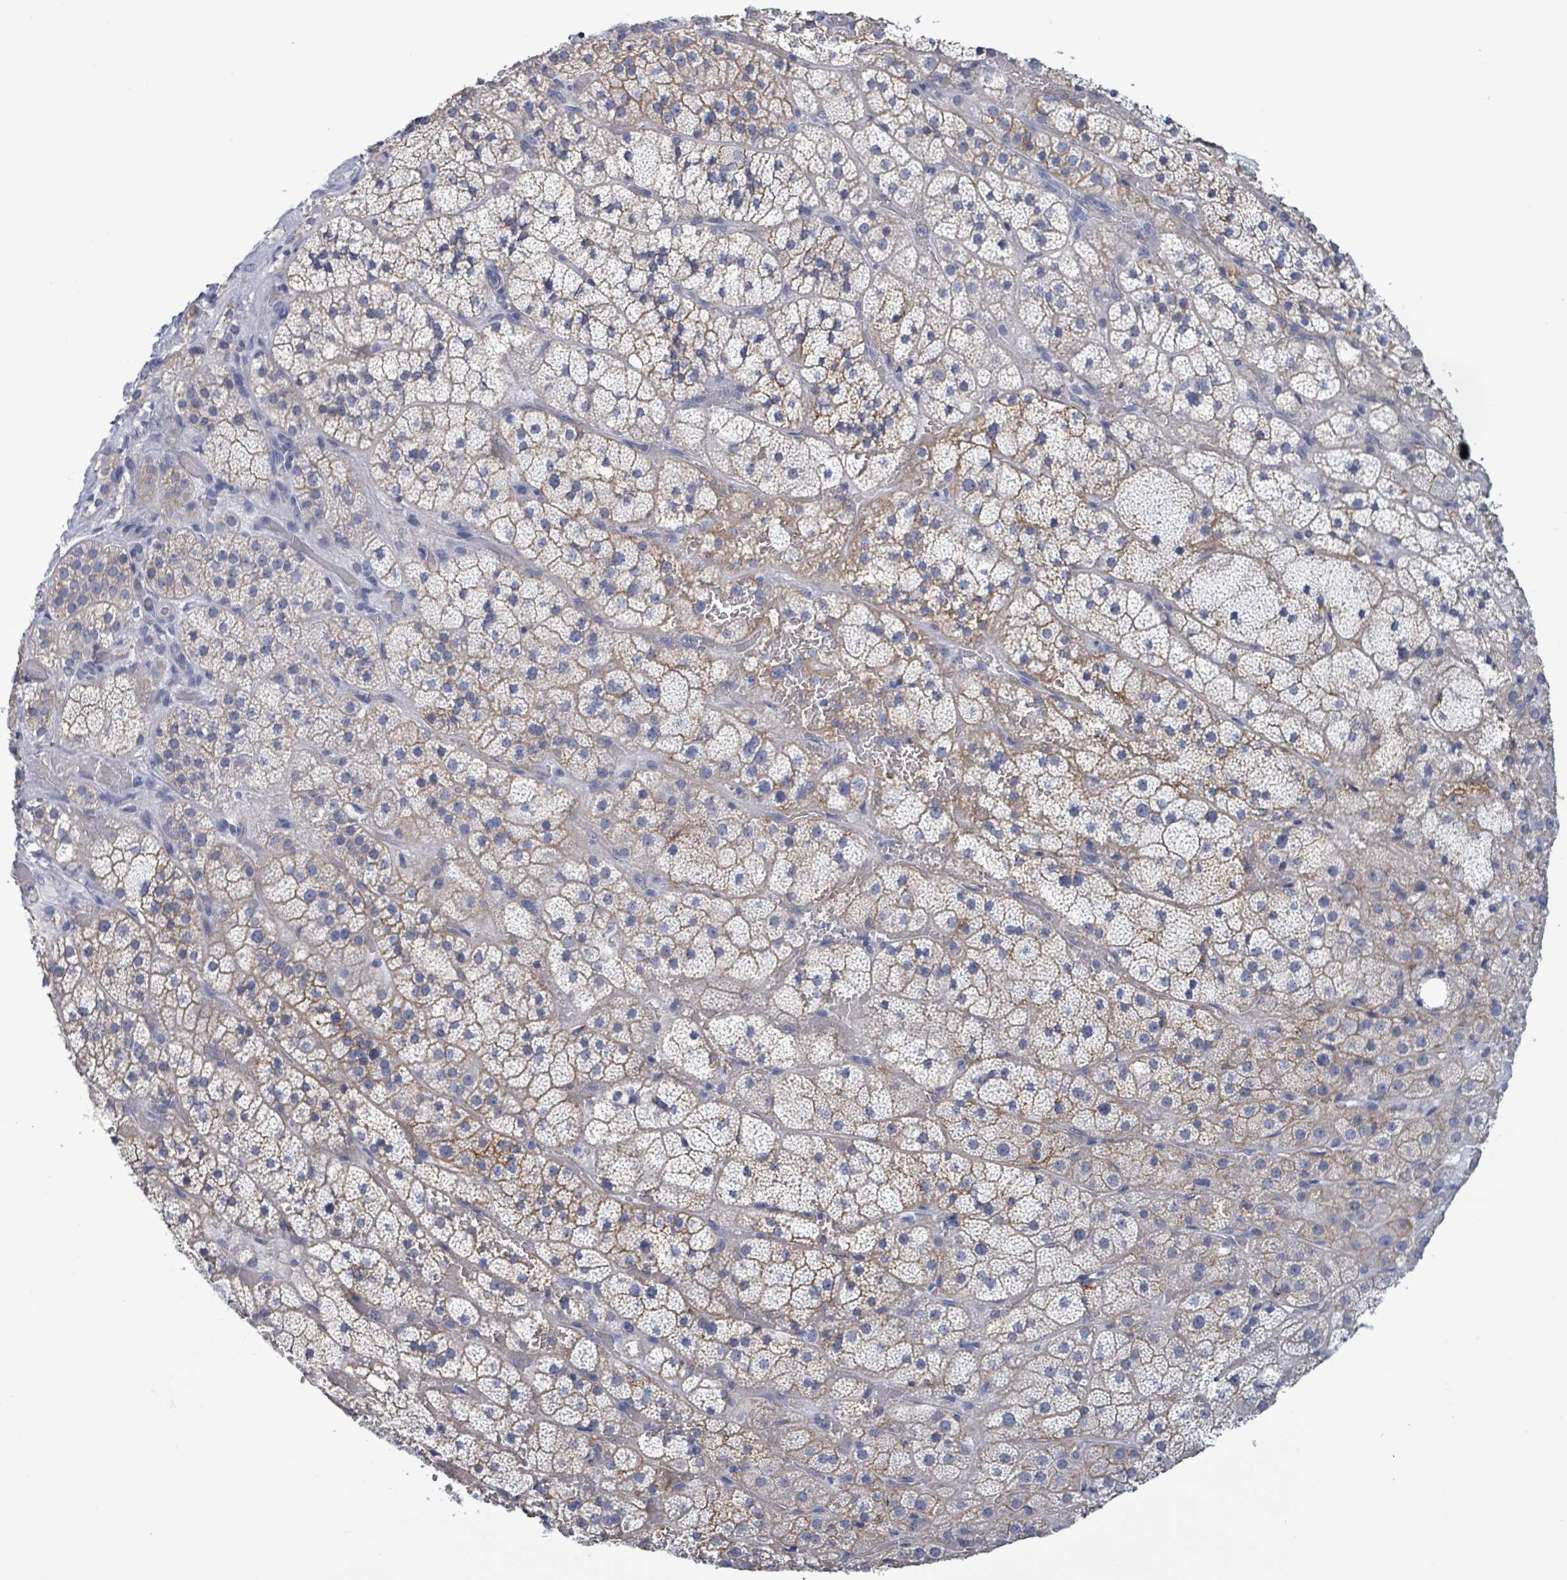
{"staining": {"intensity": "weak", "quantity": "25%-75%", "location": "cytoplasmic/membranous"}, "tissue": "adrenal gland", "cell_type": "Glandular cells", "image_type": "normal", "snomed": [{"axis": "morphology", "description": "Normal tissue, NOS"}, {"axis": "topography", "description": "Adrenal gland"}], "caption": "A micrograph of adrenal gland stained for a protein shows weak cytoplasmic/membranous brown staining in glandular cells. (DAB (3,3'-diaminobenzidine) IHC, brown staining for protein, blue staining for nuclei).", "gene": "BSG", "patient": {"sex": "male", "age": 57}}